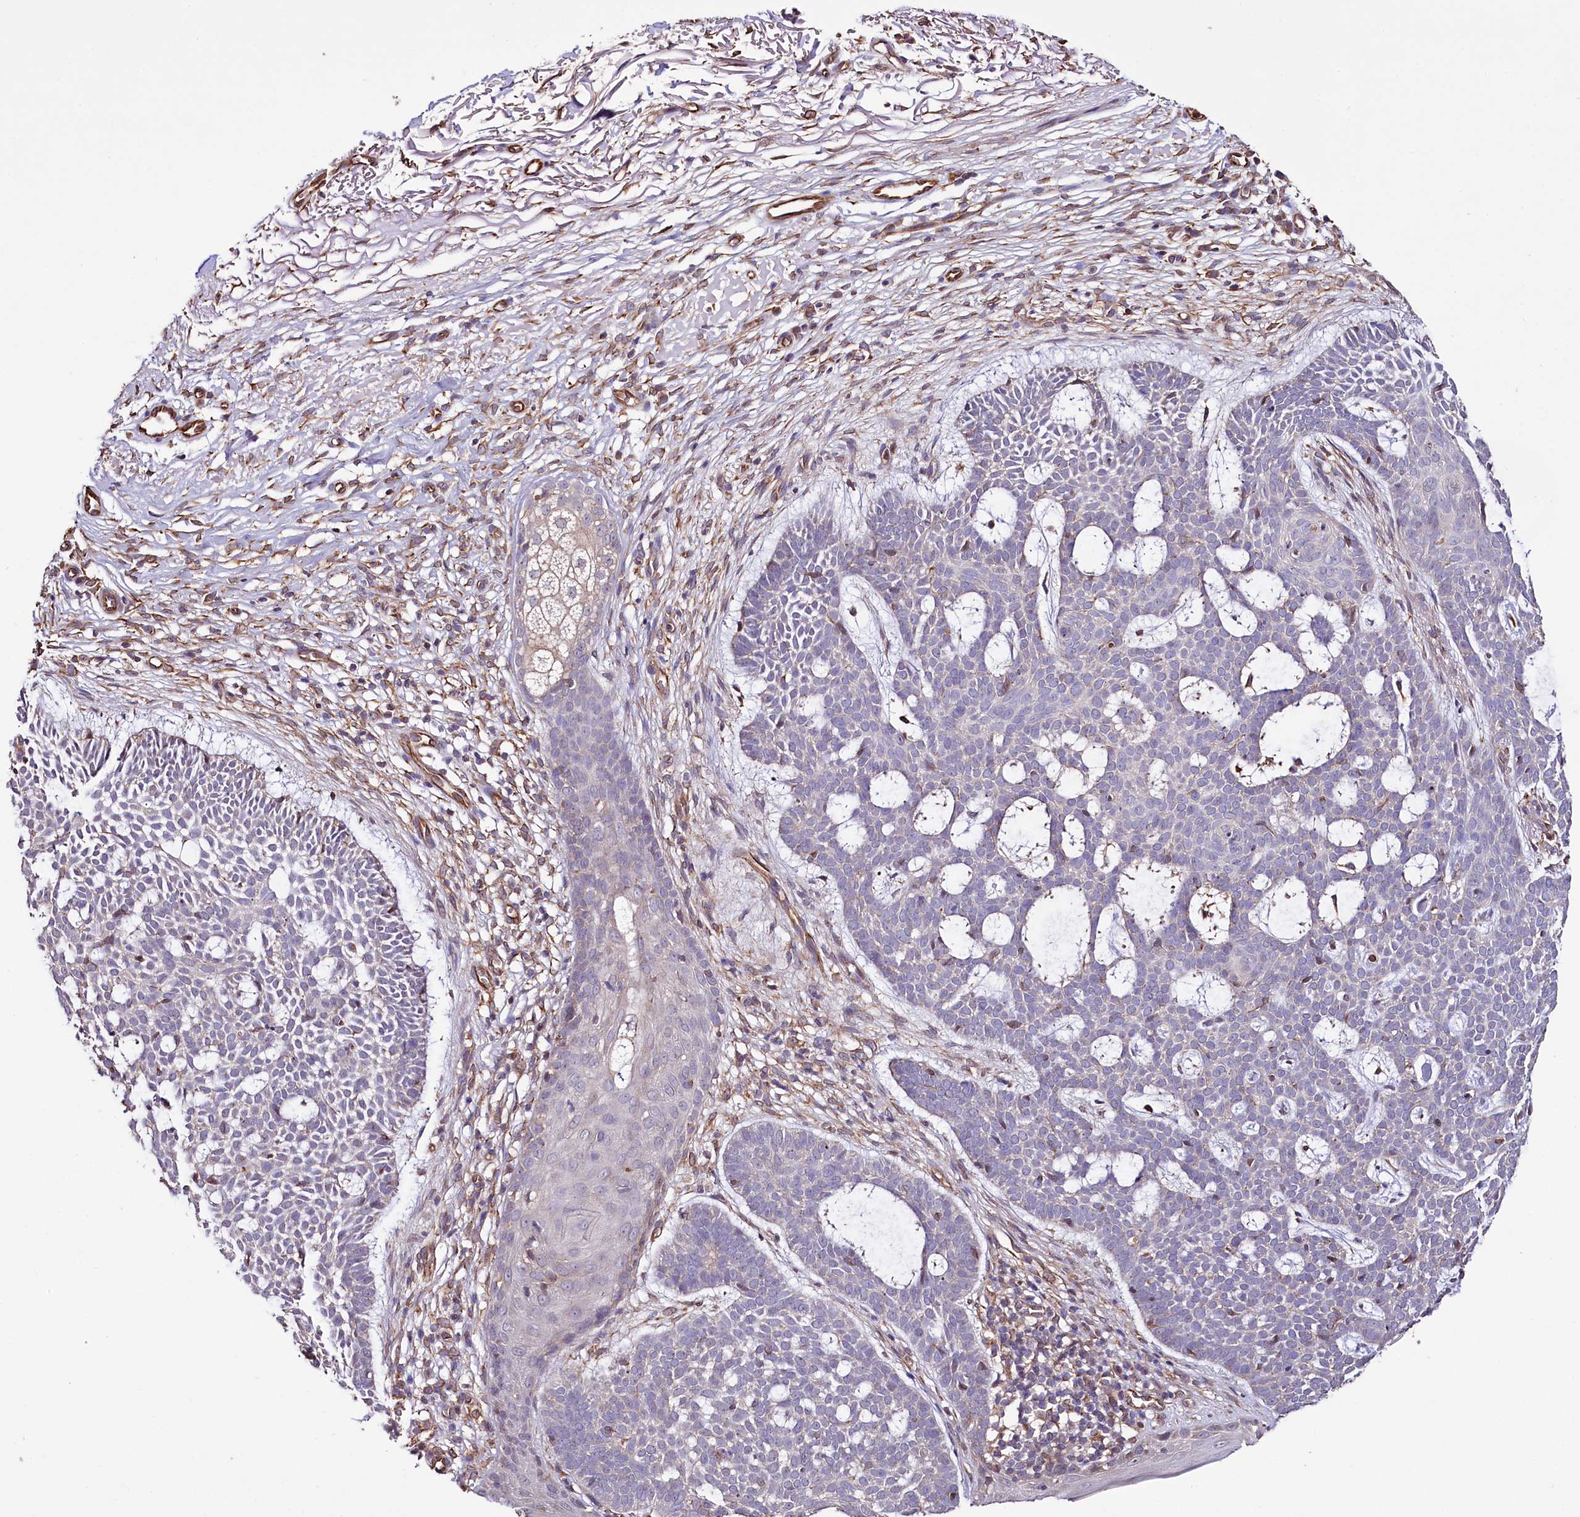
{"staining": {"intensity": "negative", "quantity": "none", "location": "none"}, "tissue": "skin cancer", "cell_type": "Tumor cells", "image_type": "cancer", "snomed": [{"axis": "morphology", "description": "Basal cell carcinoma"}, {"axis": "topography", "description": "Skin"}], "caption": "Immunohistochemistry (IHC) image of neoplastic tissue: human skin cancer (basal cell carcinoma) stained with DAB (3,3'-diaminobenzidine) reveals no significant protein positivity in tumor cells.", "gene": "TTC12", "patient": {"sex": "male", "age": 85}}